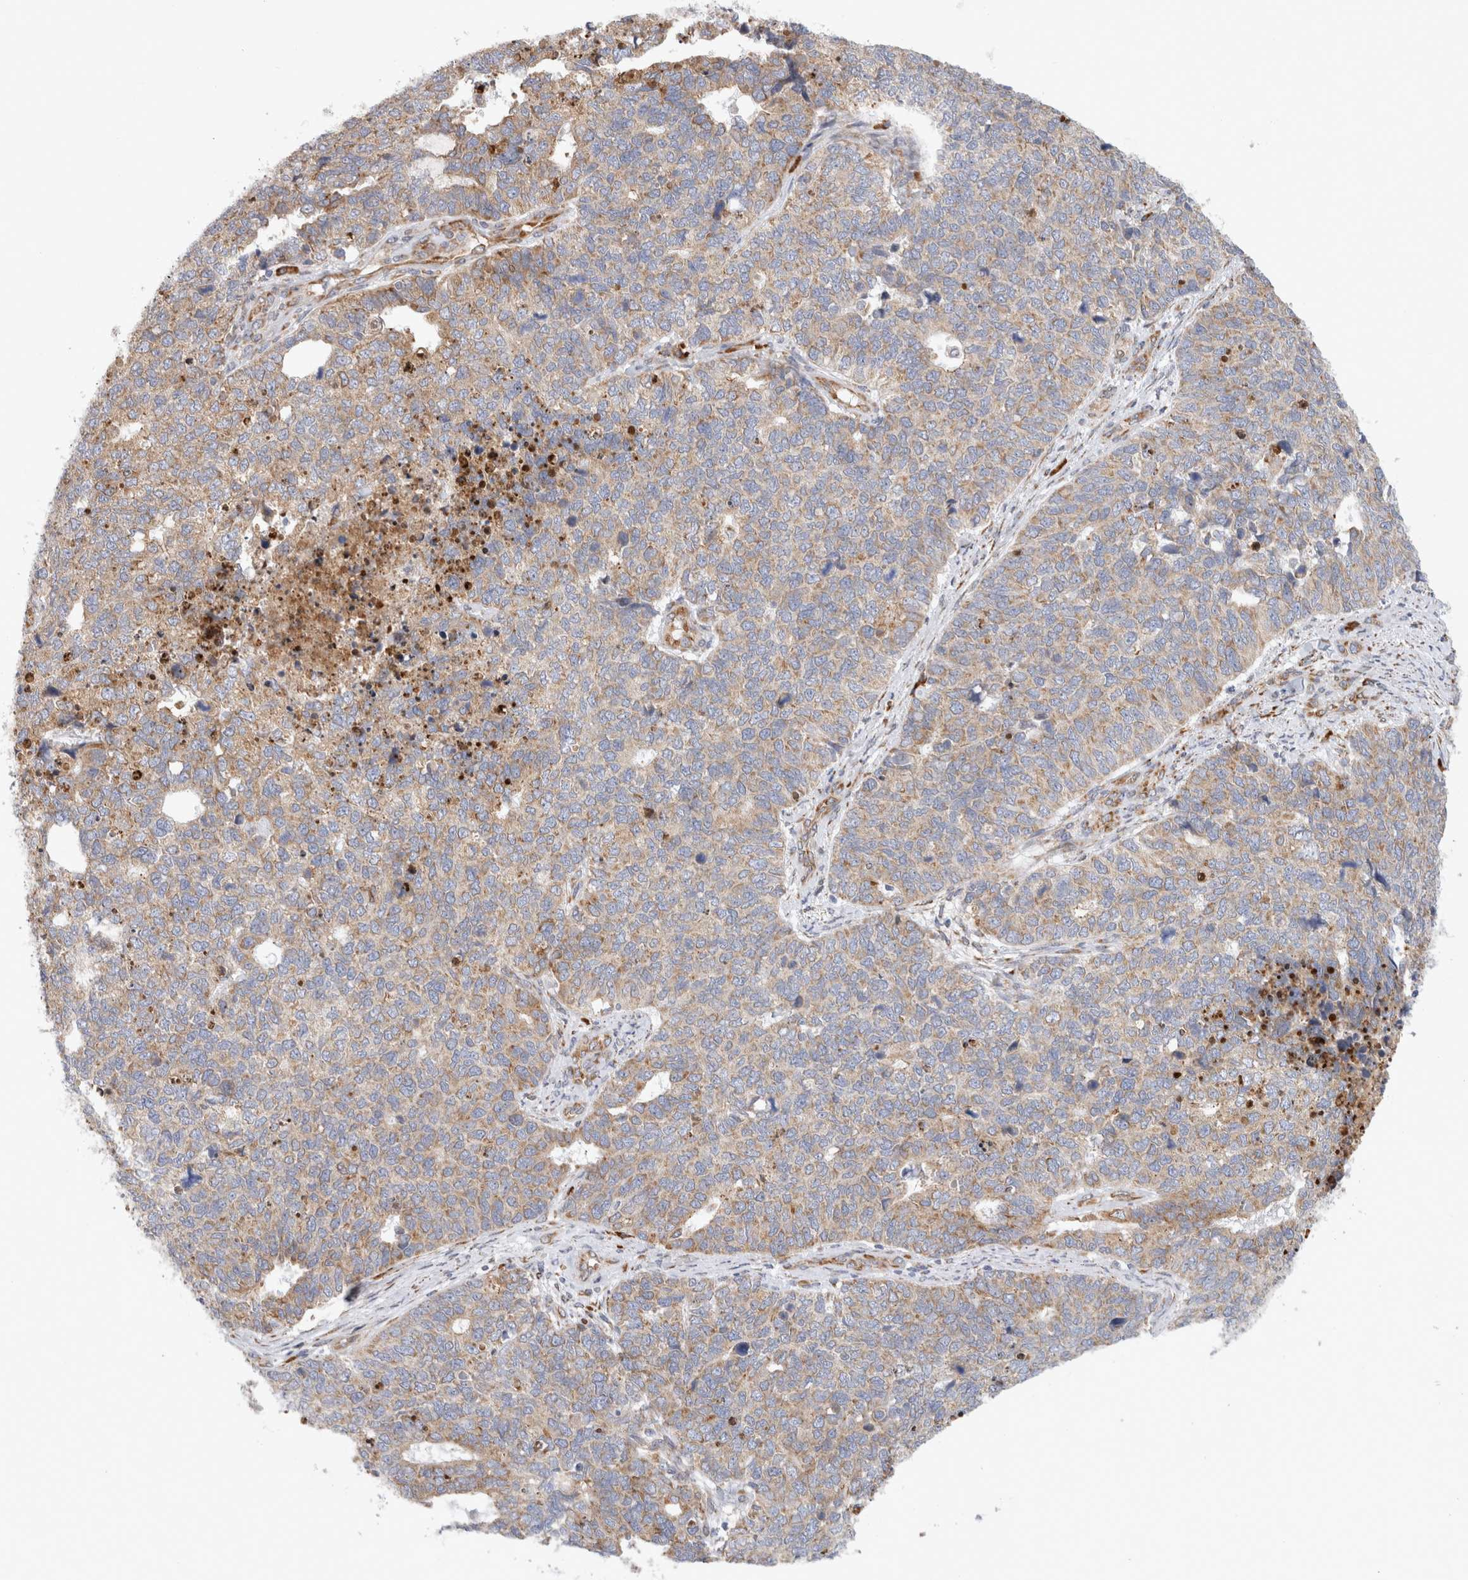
{"staining": {"intensity": "weak", "quantity": "25%-75%", "location": "cytoplasmic/membranous"}, "tissue": "cervical cancer", "cell_type": "Tumor cells", "image_type": "cancer", "snomed": [{"axis": "morphology", "description": "Squamous cell carcinoma, NOS"}, {"axis": "topography", "description": "Cervix"}], "caption": "Tumor cells reveal low levels of weak cytoplasmic/membranous positivity in approximately 25%-75% of cells in cervical cancer.", "gene": "RPN2", "patient": {"sex": "female", "age": 63}}